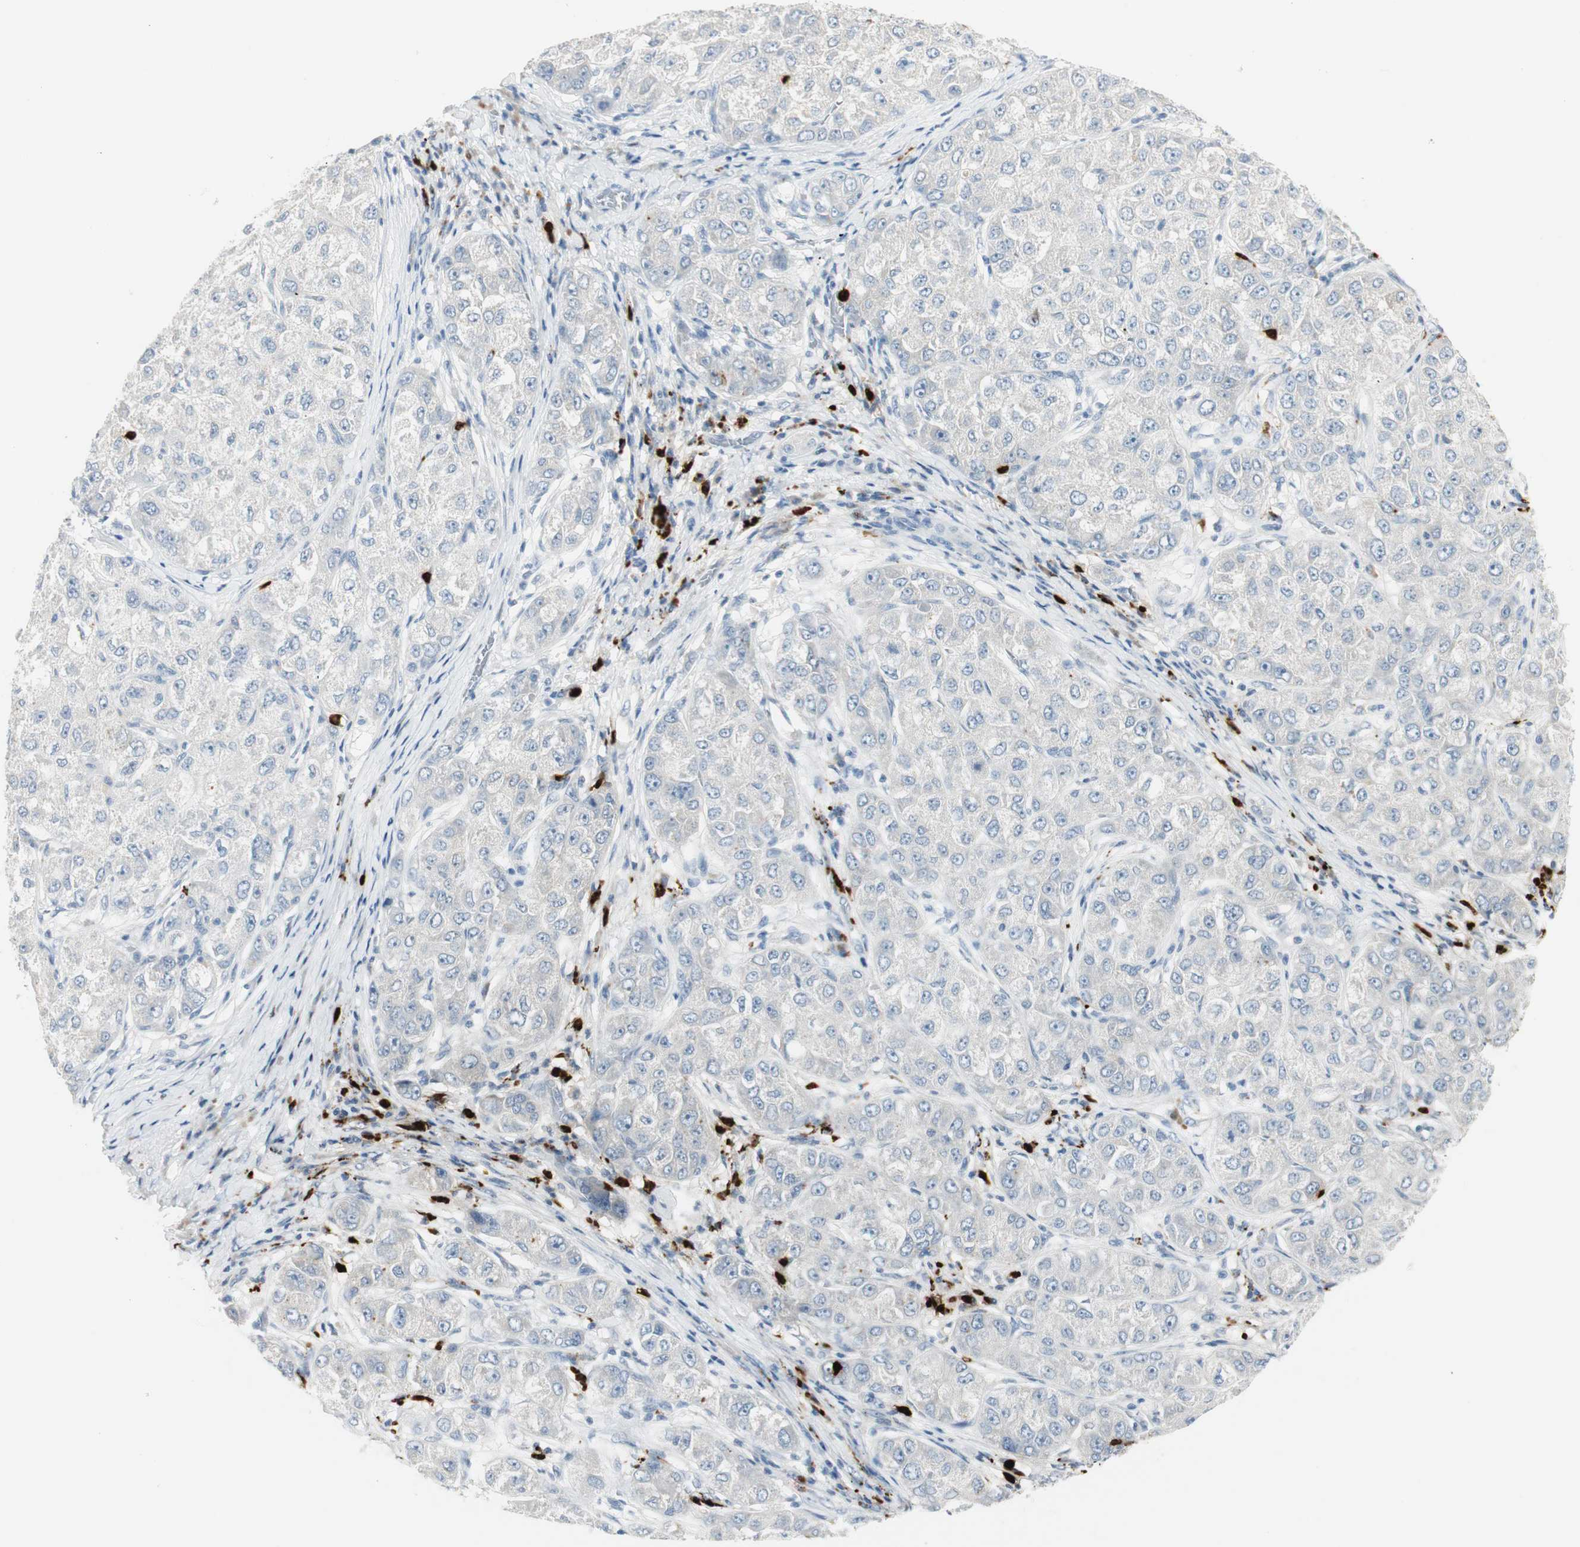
{"staining": {"intensity": "negative", "quantity": "none", "location": "none"}, "tissue": "liver cancer", "cell_type": "Tumor cells", "image_type": "cancer", "snomed": [{"axis": "morphology", "description": "Carcinoma, Hepatocellular, NOS"}, {"axis": "topography", "description": "Liver"}], "caption": "The IHC histopathology image has no significant expression in tumor cells of hepatocellular carcinoma (liver) tissue.", "gene": "PRTN3", "patient": {"sex": "male", "age": 80}}